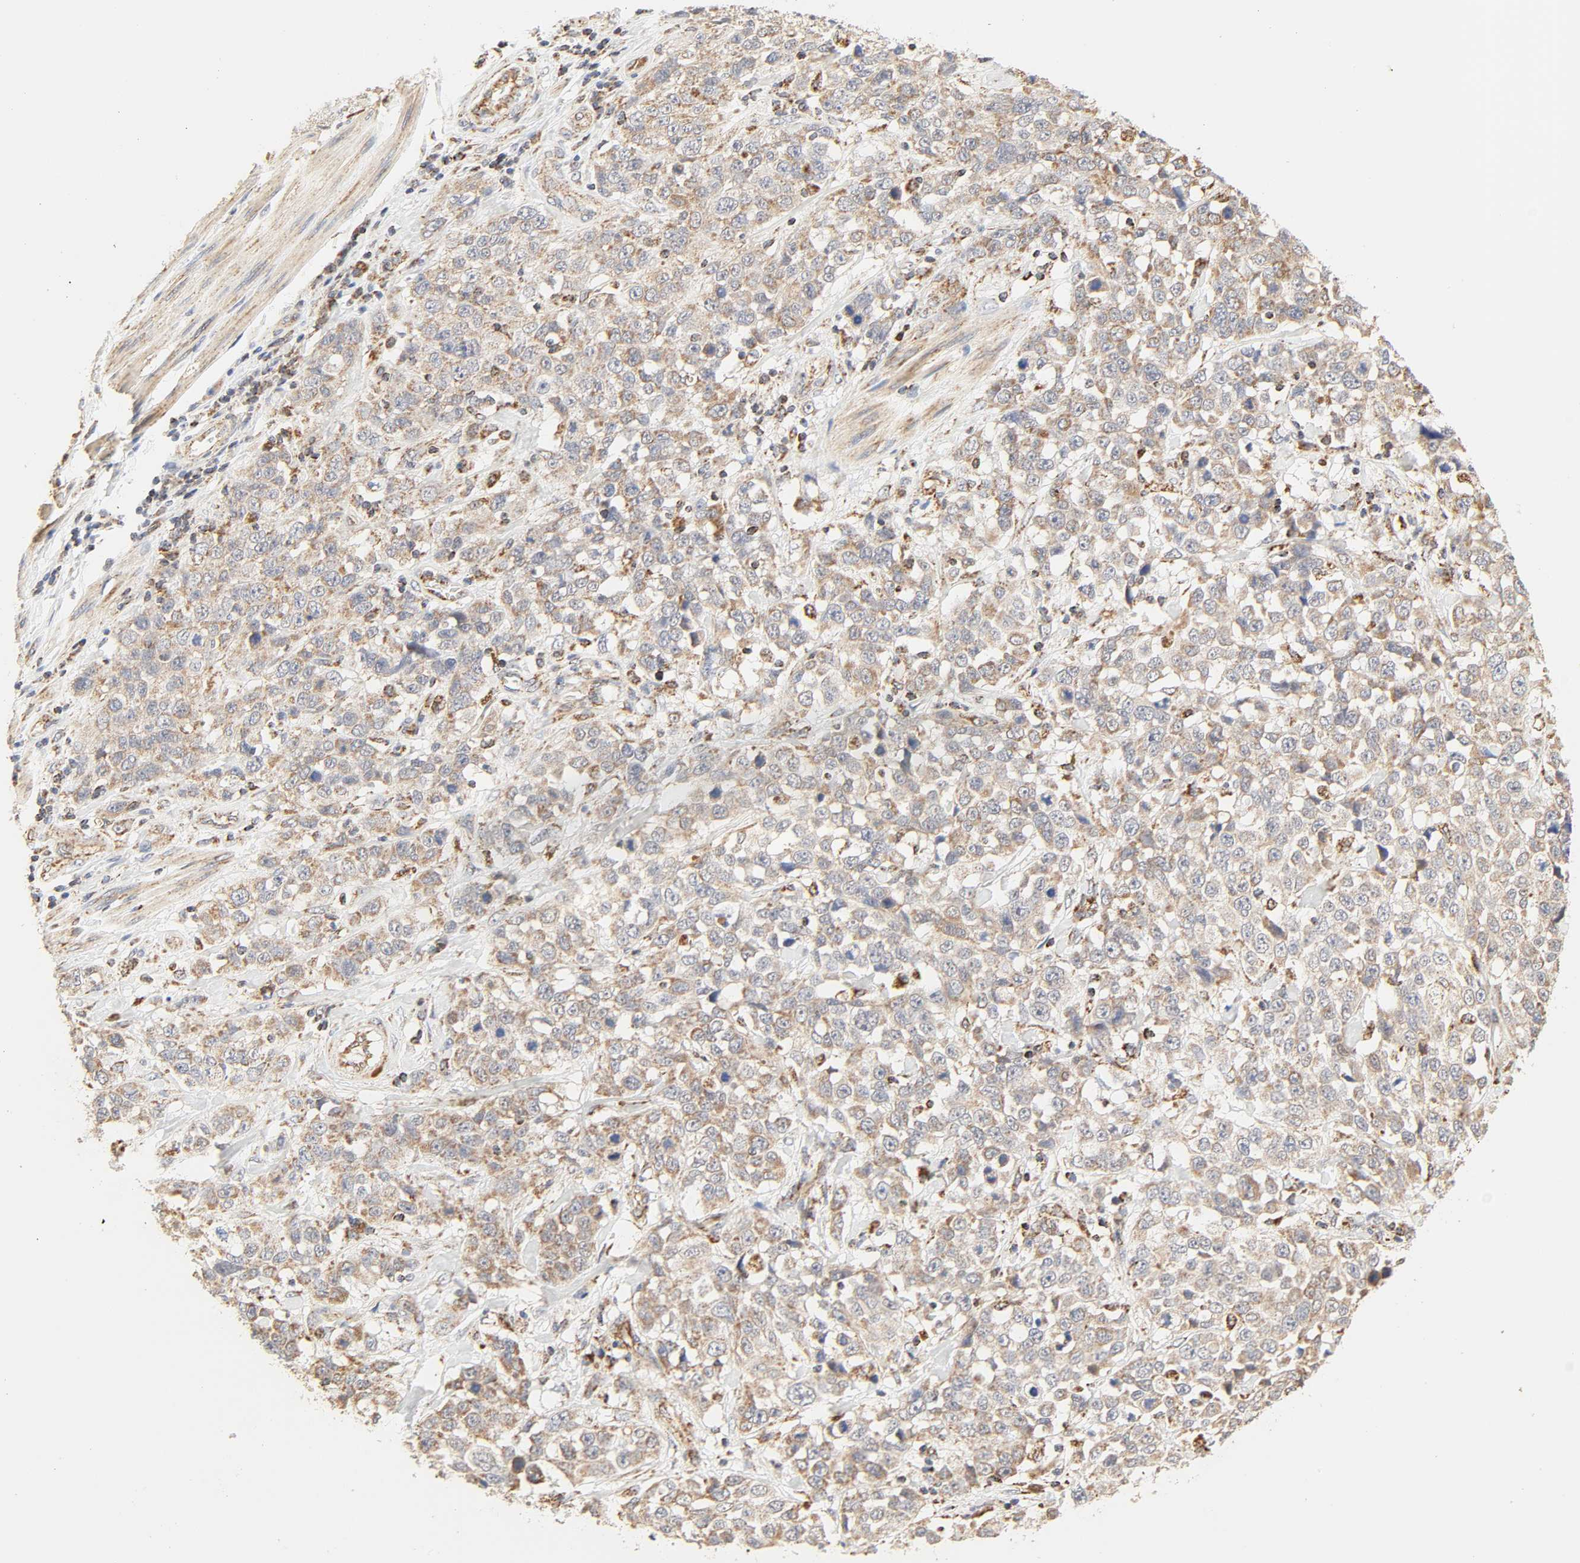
{"staining": {"intensity": "moderate", "quantity": ">75%", "location": "cytoplasmic/membranous"}, "tissue": "stomach cancer", "cell_type": "Tumor cells", "image_type": "cancer", "snomed": [{"axis": "morphology", "description": "Normal tissue, NOS"}, {"axis": "morphology", "description": "Adenocarcinoma, NOS"}, {"axis": "topography", "description": "Stomach"}], "caption": "Protein expression analysis of stomach cancer displays moderate cytoplasmic/membranous positivity in approximately >75% of tumor cells.", "gene": "ZMAT5", "patient": {"sex": "male", "age": 48}}